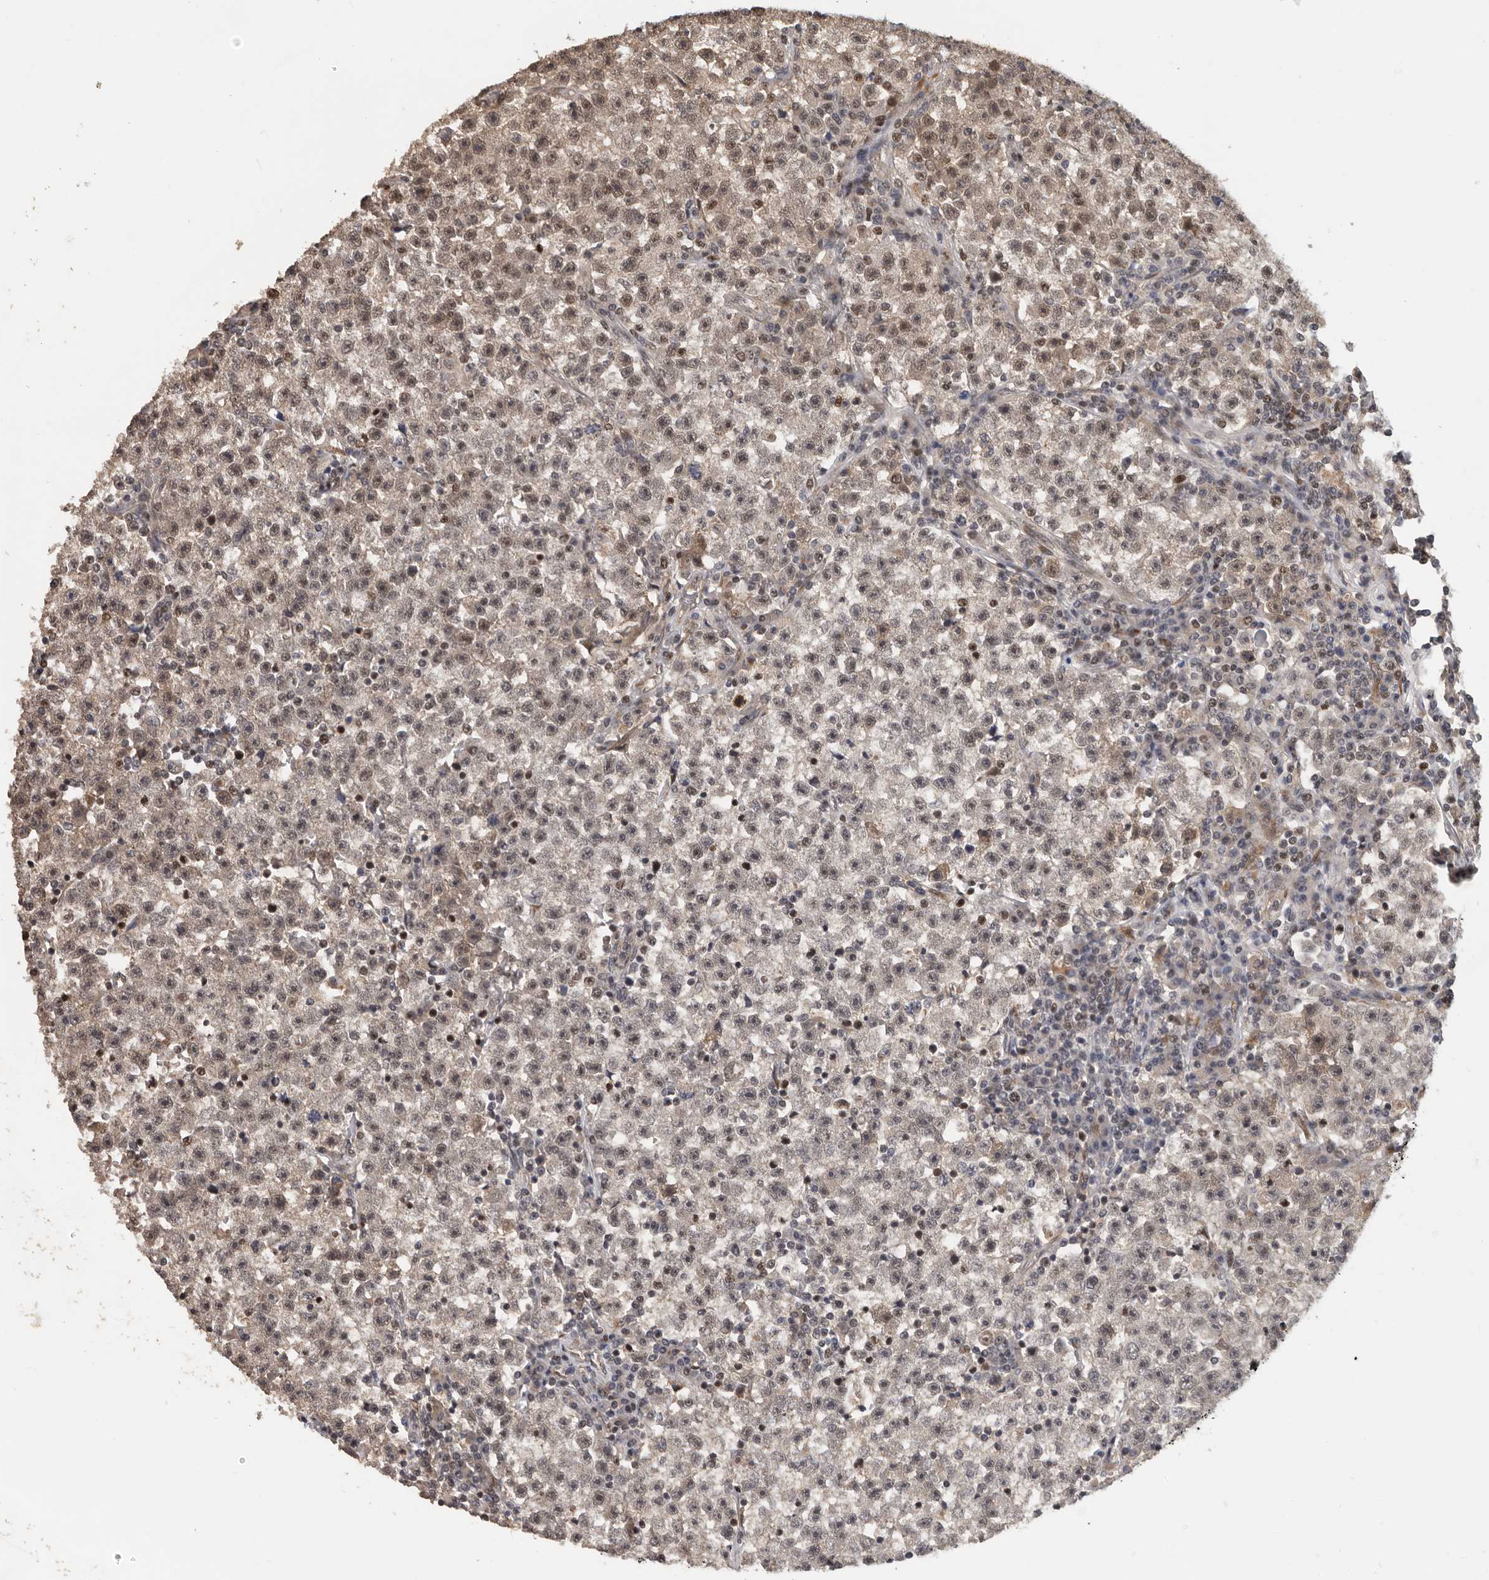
{"staining": {"intensity": "moderate", "quantity": ">75%", "location": "nuclear"}, "tissue": "testis cancer", "cell_type": "Tumor cells", "image_type": "cancer", "snomed": [{"axis": "morphology", "description": "Seminoma, NOS"}, {"axis": "topography", "description": "Testis"}], "caption": "A brown stain shows moderate nuclear expression of a protein in testis cancer tumor cells.", "gene": "HENMT1", "patient": {"sex": "male", "age": 22}}